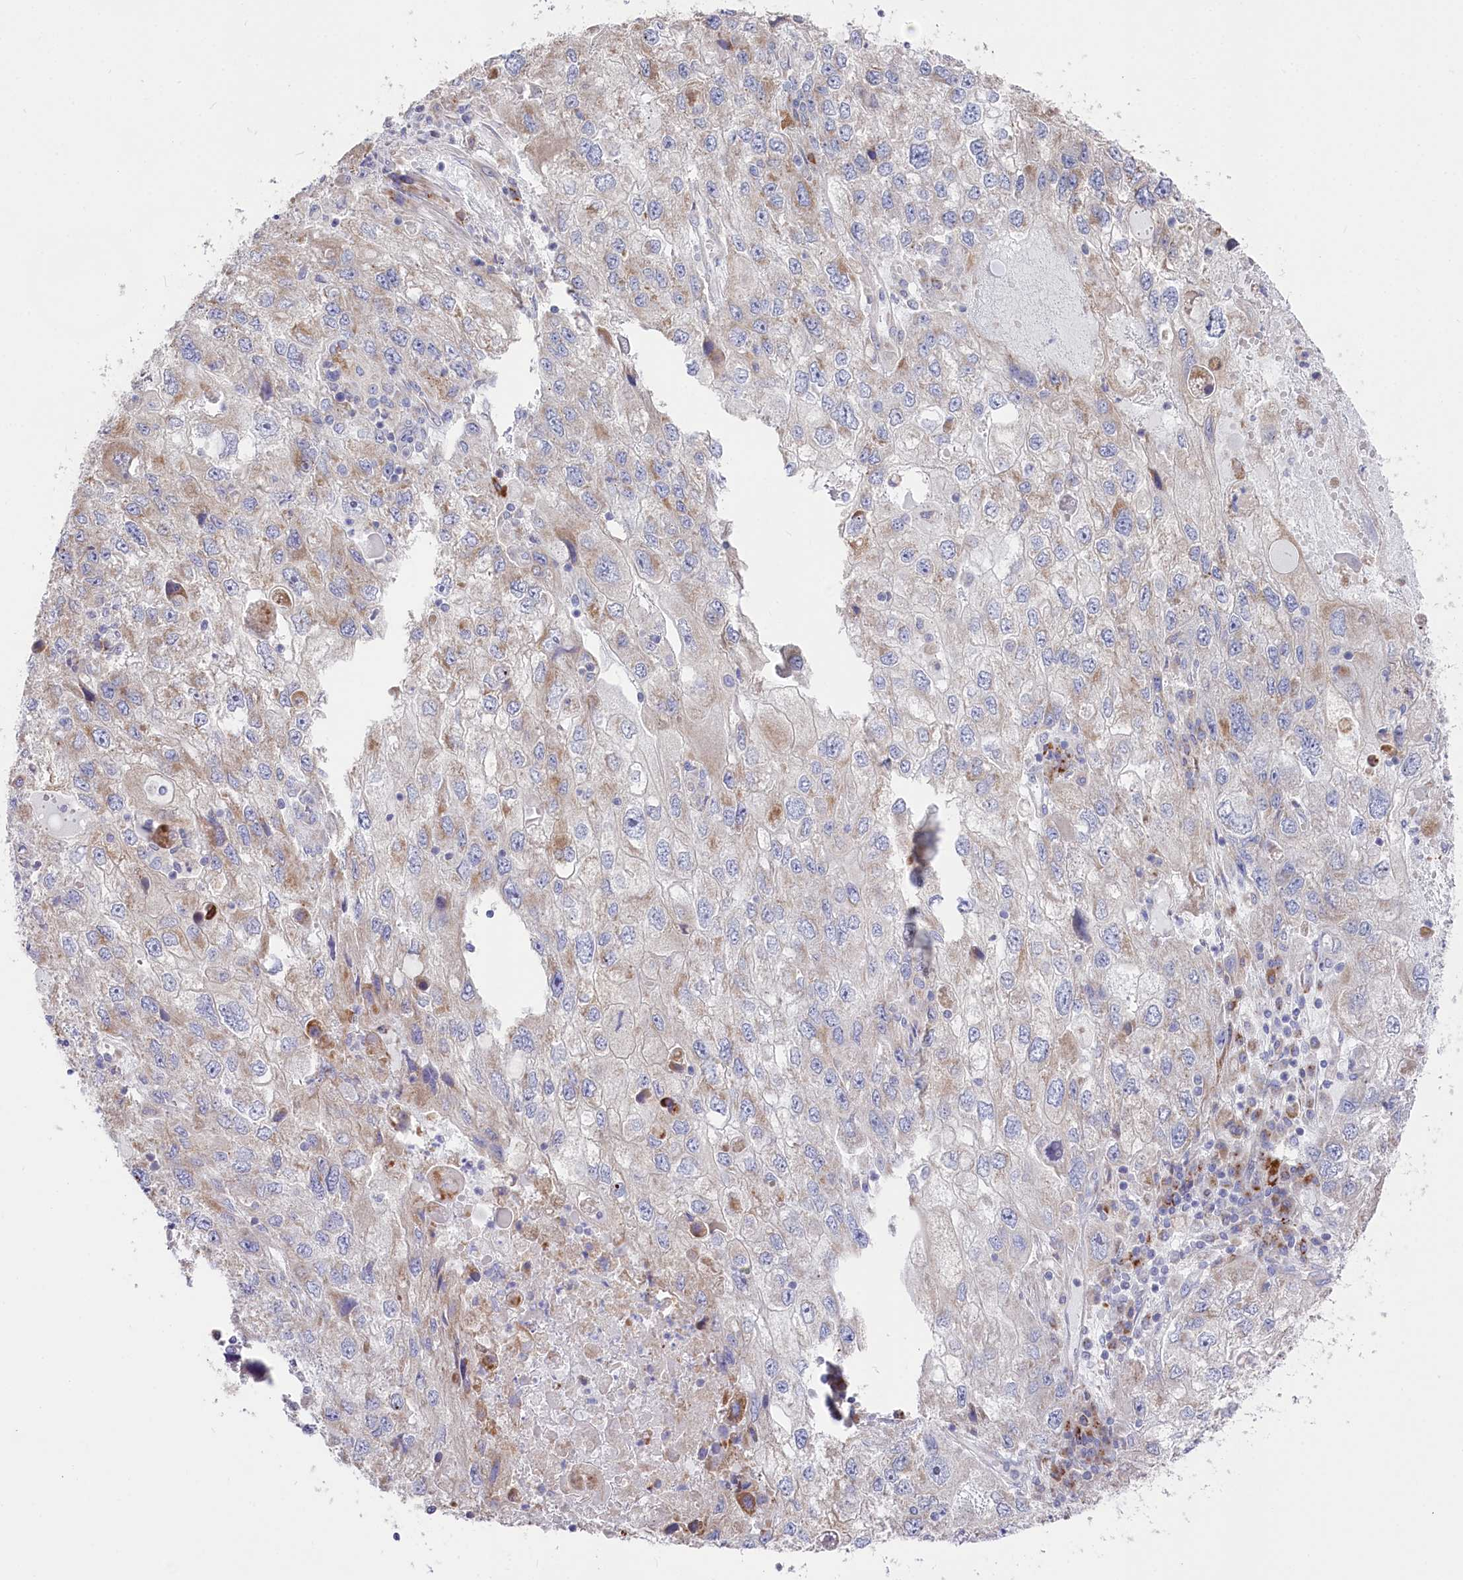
{"staining": {"intensity": "weak", "quantity": "25%-75%", "location": "cytoplasmic/membranous"}, "tissue": "endometrial cancer", "cell_type": "Tumor cells", "image_type": "cancer", "snomed": [{"axis": "morphology", "description": "Adenocarcinoma, NOS"}, {"axis": "topography", "description": "Endometrium"}], "caption": "Protein staining shows weak cytoplasmic/membranous positivity in about 25%-75% of tumor cells in endometrial cancer.", "gene": "POGLUT1", "patient": {"sex": "female", "age": 49}}